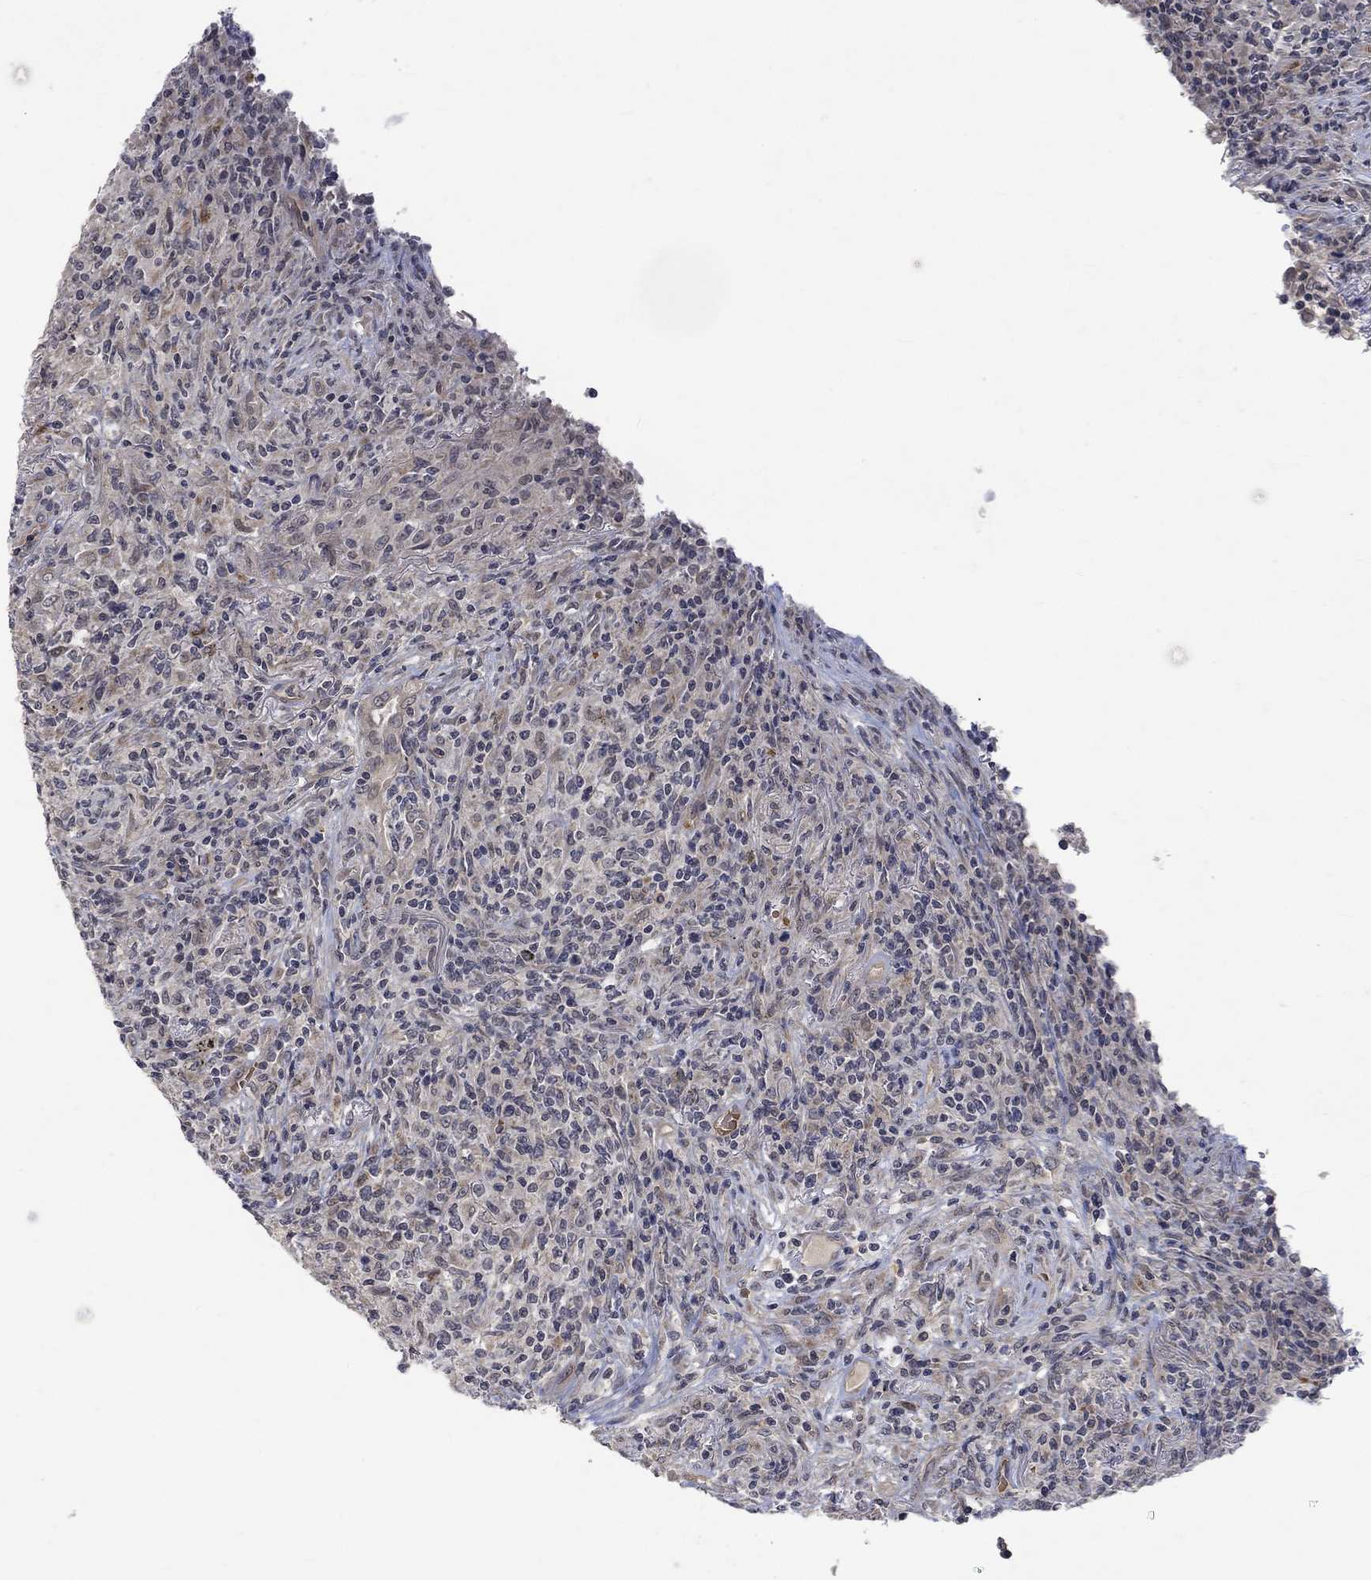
{"staining": {"intensity": "negative", "quantity": "none", "location": "none"}, "tissue": "lymphoma", "cell_type": "Tumor cells", "image_type": "cancer", "snomed": [{"axis": "morphology", "description": "Malignant lymphoma, non-Hodgkin's type, High grade"}, {"axis": "topography", "description": "Lung"}], "caption": "IHC of human malignant lymphoma, non-Hodgkin's type (high-grade) reveals no staining in tumor cells. The staining is performed using DAB brown chromogen with nuclei counter-stained in using hematoxylin.", "gene": "GRIN2D", "patient": {"sex": "male", "age": 79}}